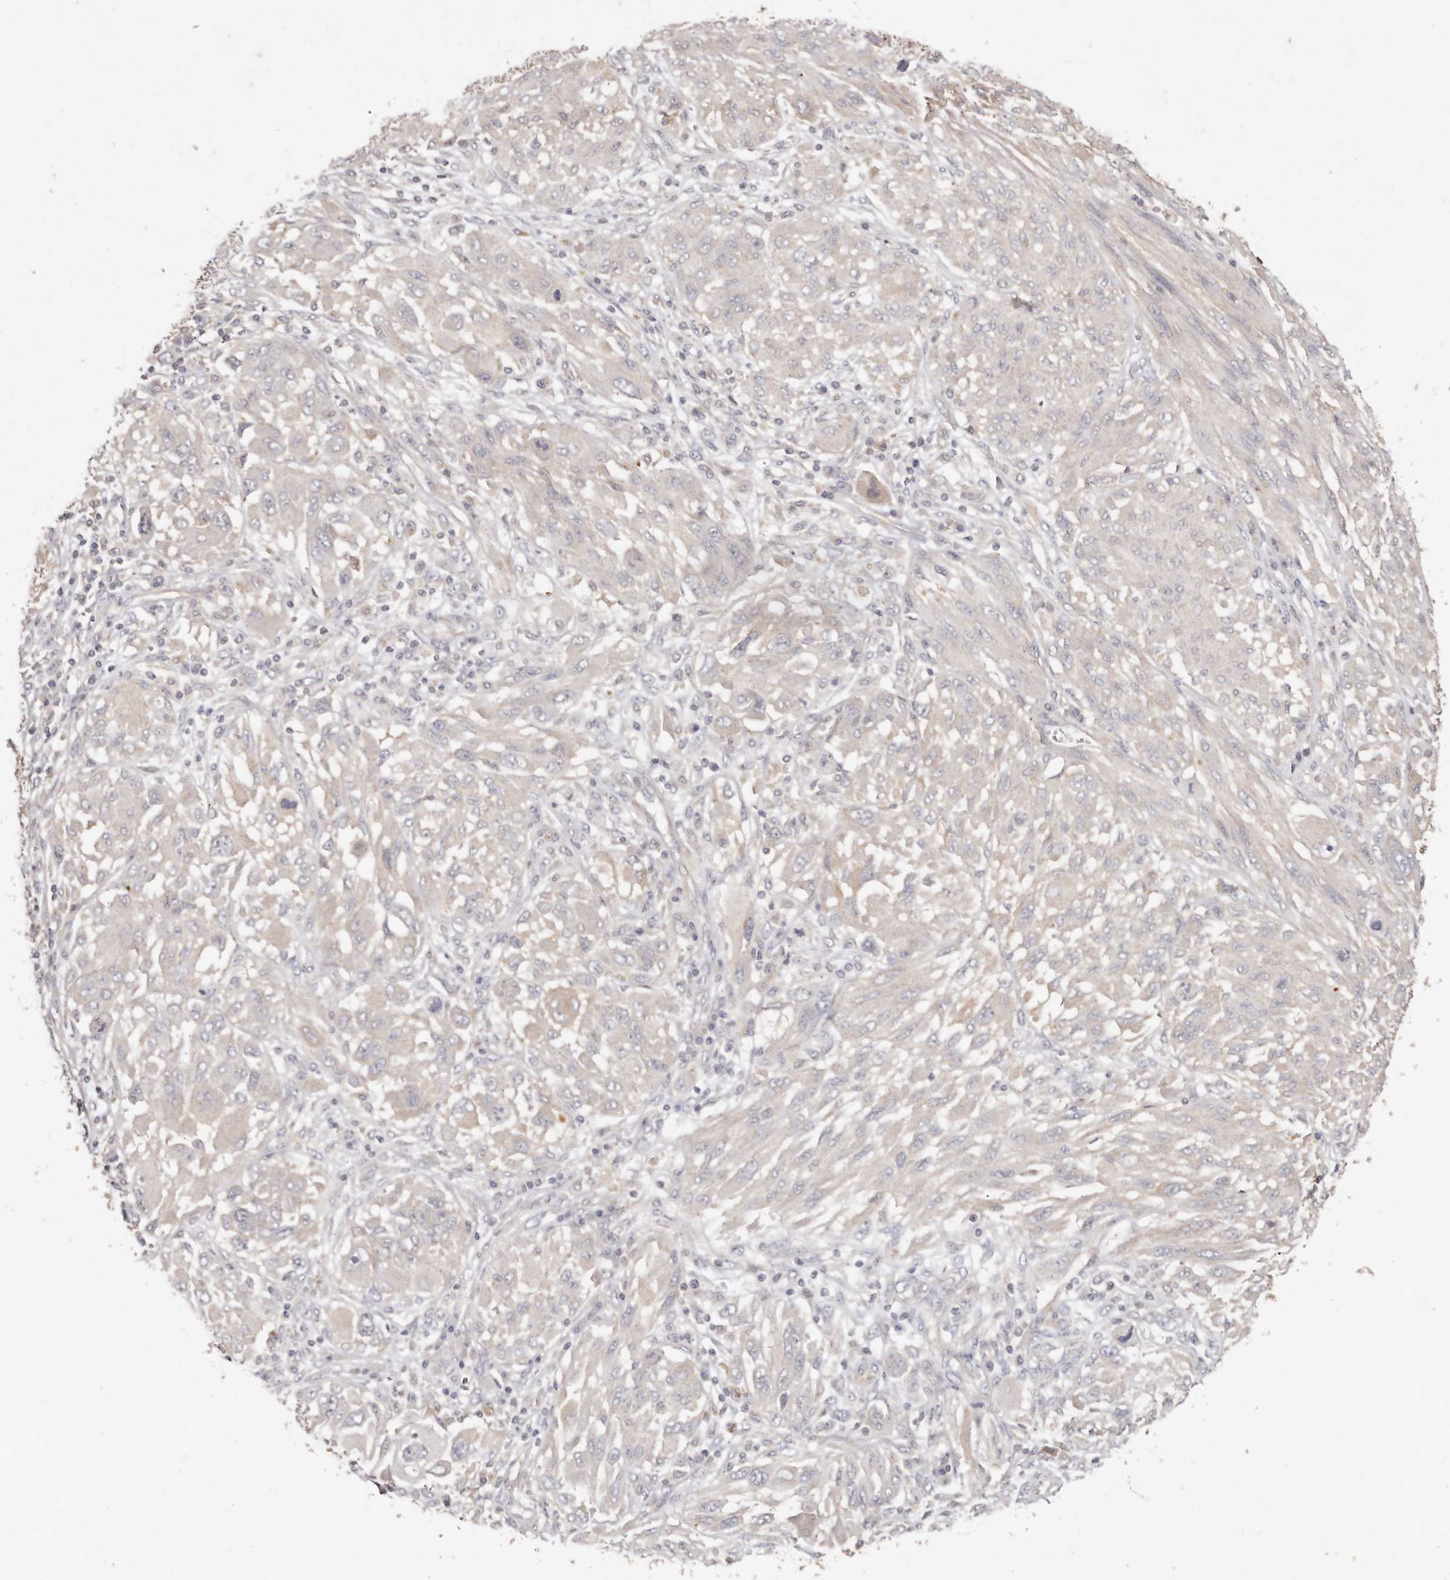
{"staining": {"intensity": "negative", "quantity": "none", "location": "none"}, "tissue": "melanoma", "cell_type": "Tumor cells", "image_type": "cancer", "snomed": [{"axis": "morphology", "description": "Malignant melanoma, NOS"}, {"axis": "topography", "description": "Skin"}], "caption": "Melanoma was stained to show a protein in brown. There is no significant positivity in tumor cells.", "gene": "THBS3", "patient": {"sex": "female", "age": 91}}